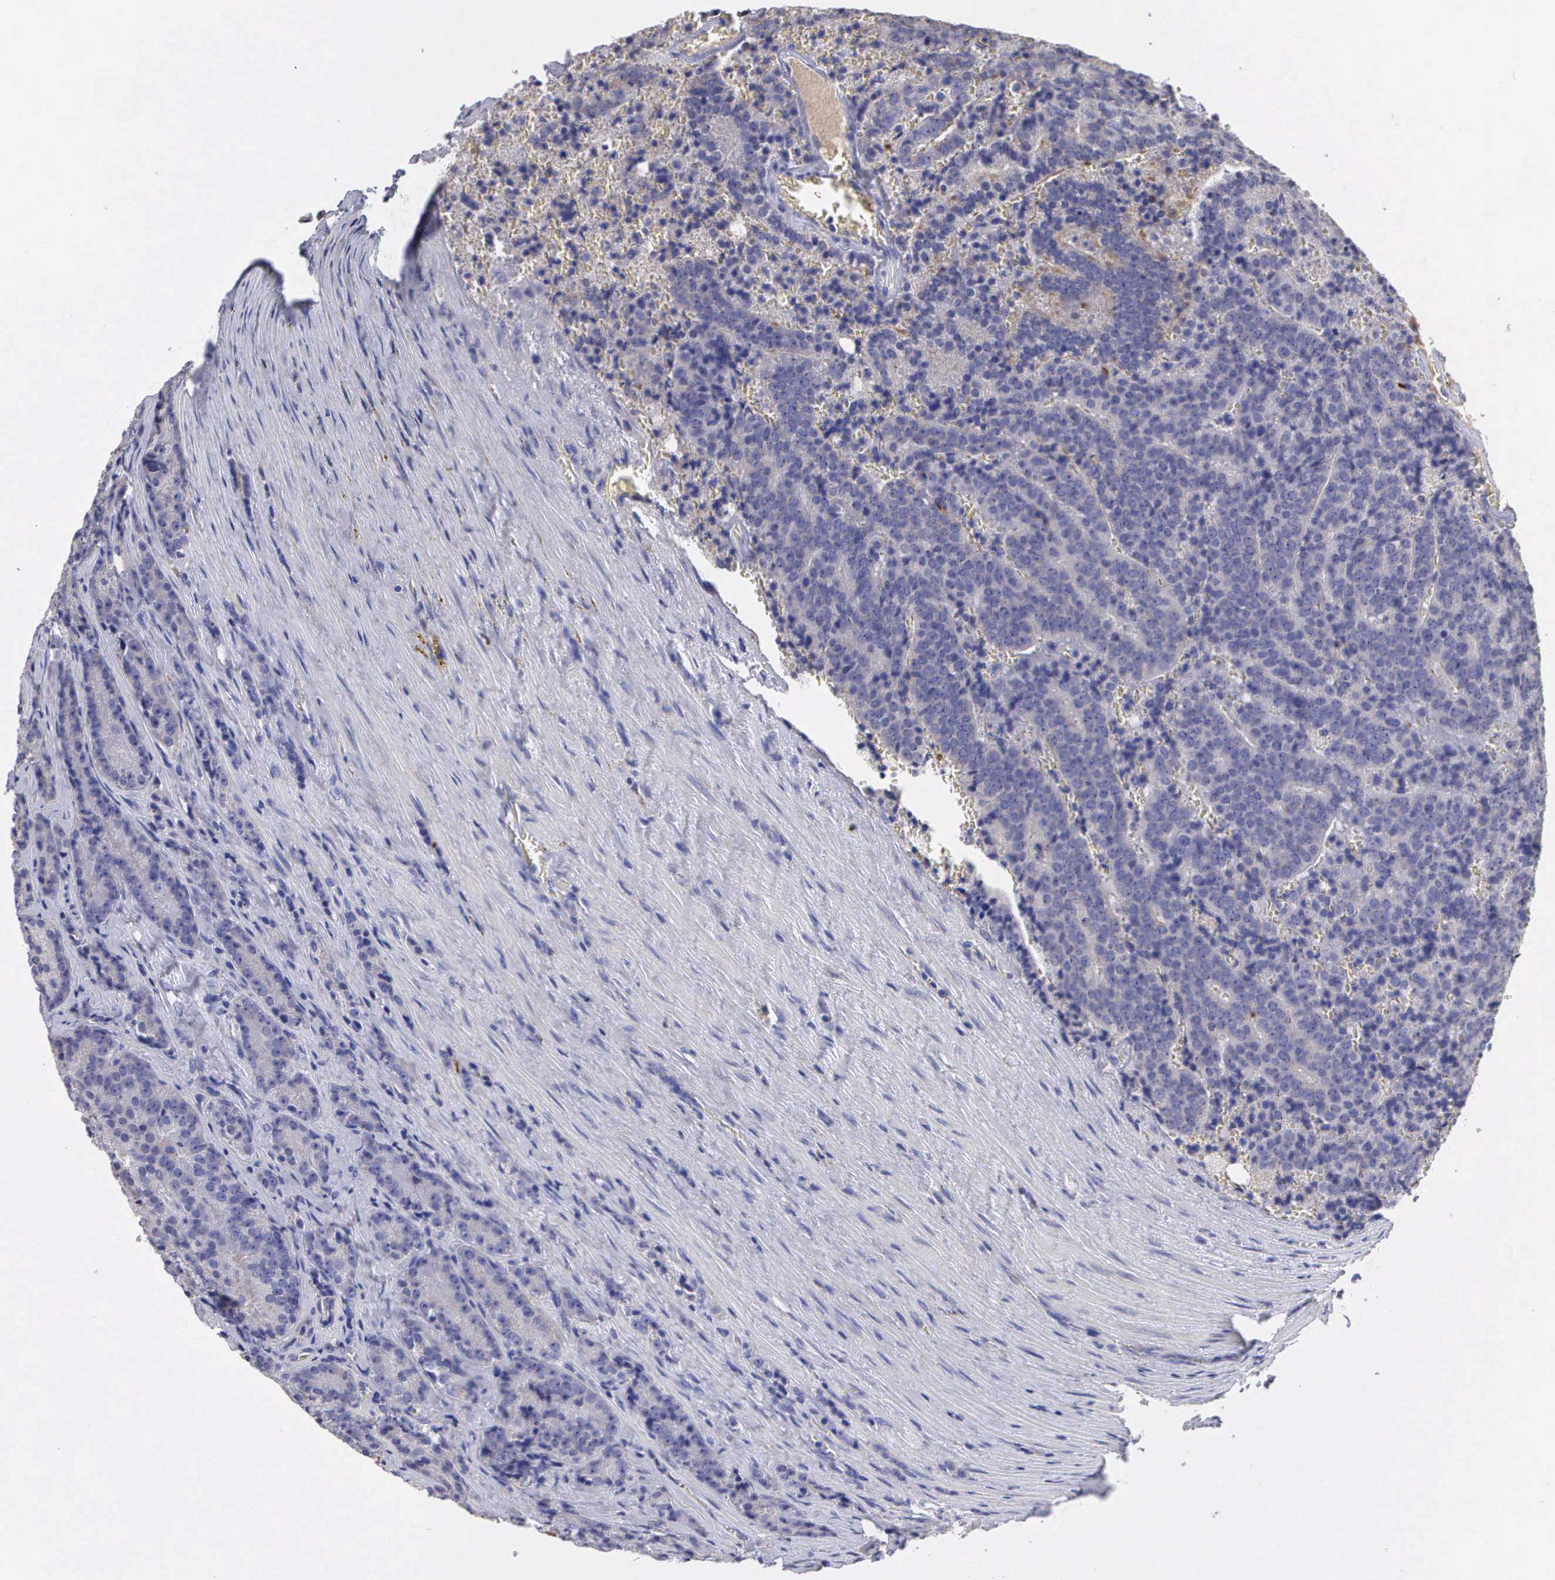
{"staining": {"intensity": "negative", "quantity": "none", "location": "none"}, "tissue": "prostate cancer", "cell_type": "Tumor cells", "image_type": "cancer", "snomed": [{"axis": "morphology", "description": "Adenocarcinoma, Medium grade"}, {"axis": "topography", "description": "Prostate"}], "caption": "Prostate cancer (adenocarcinoma (medium-grade)) was stained to show a protein in brown. There is no significant staining in tumor cells. (Brightfield microscopy of DAB IHC at high magnification).", "gene": "CLU", "patient": {"sex": "male", "age": 65}}